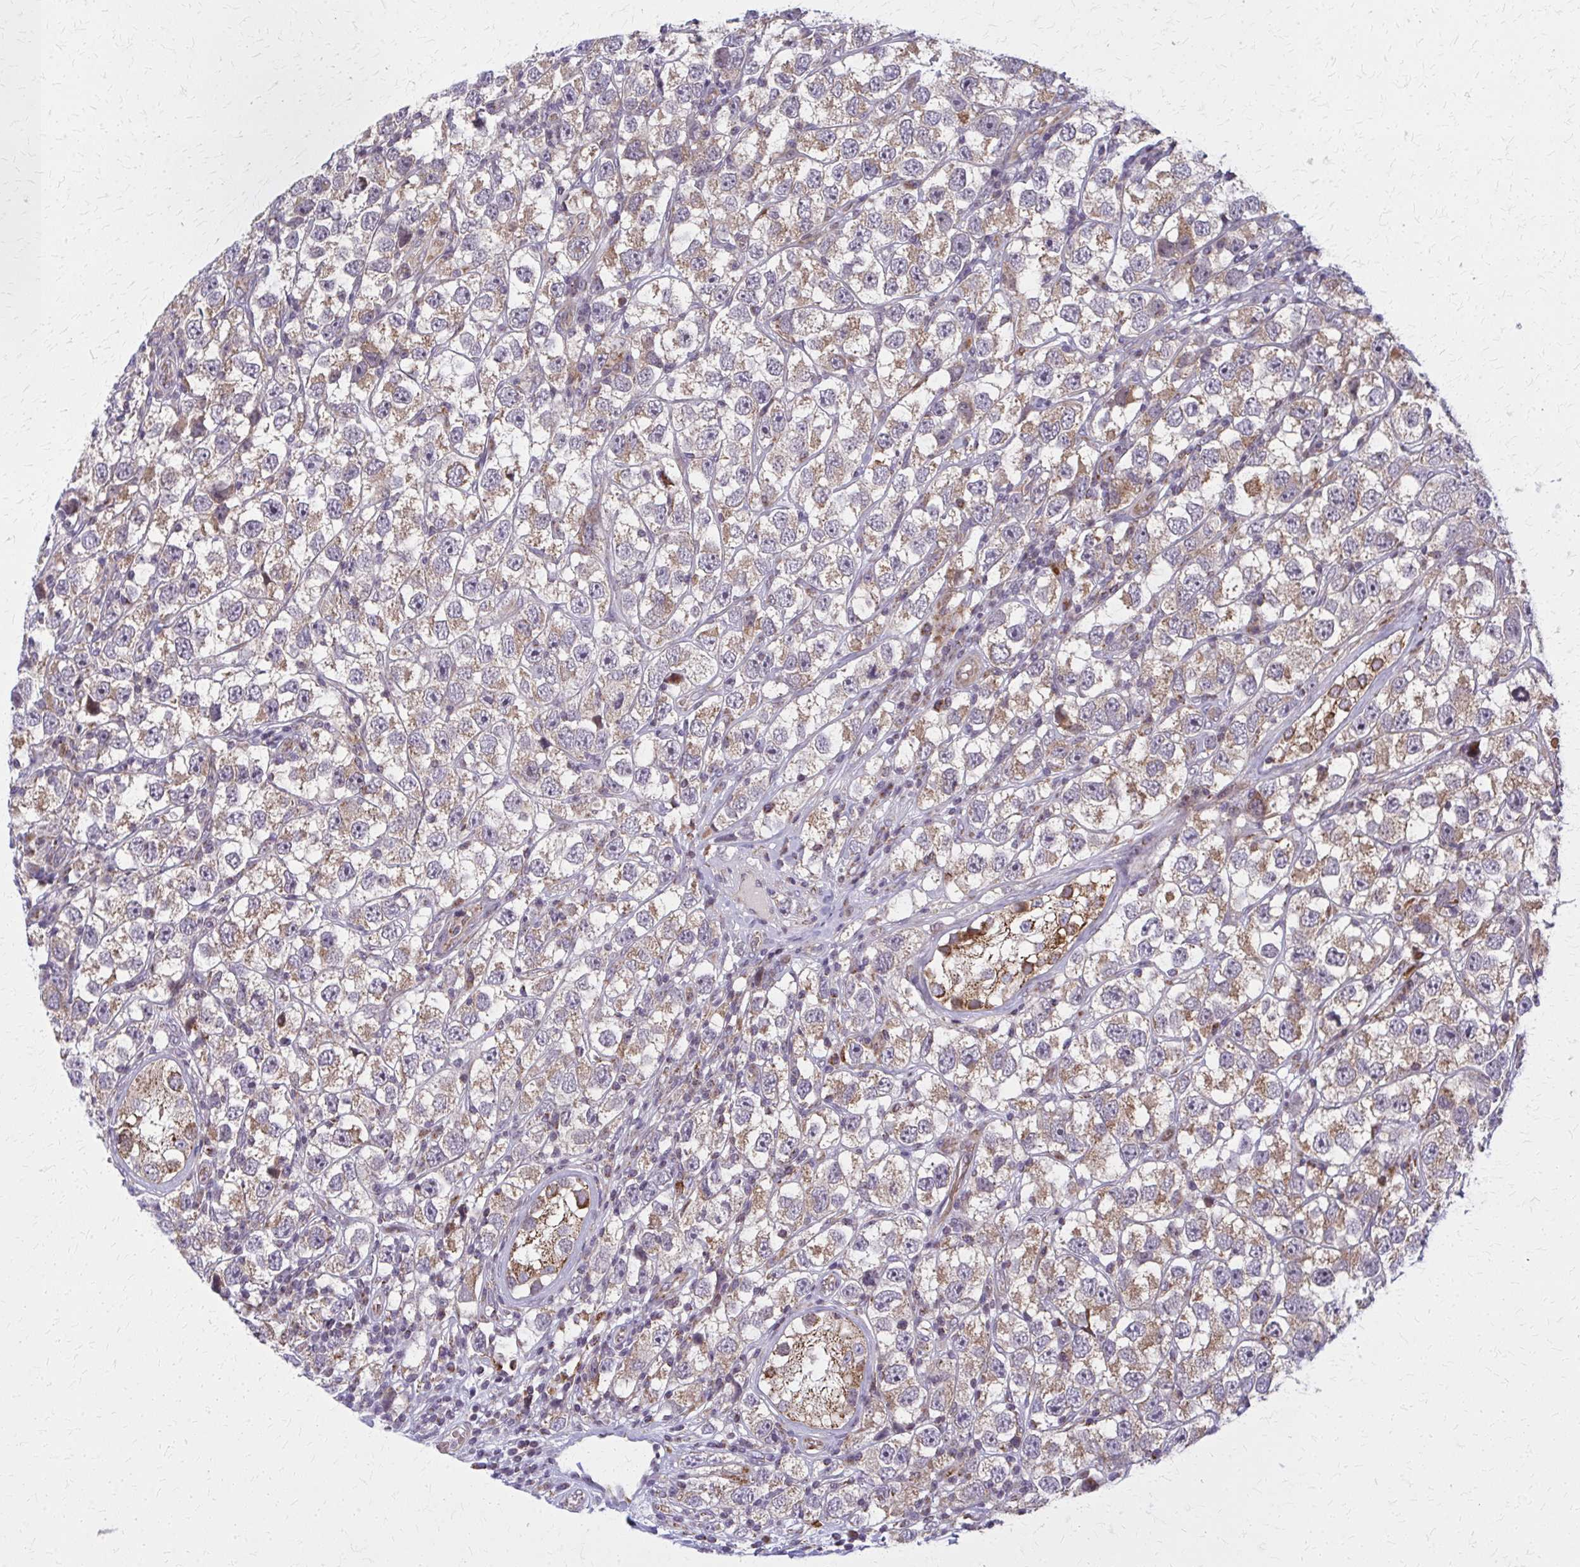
{"staining": {"intensity": "moderate", "quantity": ">75%", "location": "cytoplasmic/membranous"}, "tissue": "testis cancer", "cell_type": "Tumor cells", "image_type": "cancer", "snomed": [{"axis": "morphology", "description": "Seminoma, NOS"}, {"axis": "topography", "description": "Testis"}], "caption": "A histopathology image showing moderate cytoplasmic/membranous expression in about >75% of tumor cells in seminoma (testis), as visualized by brown immunohistochemical staining.", "gene": "MCCC1", "patient": {"sex": "male", "age": 26}}